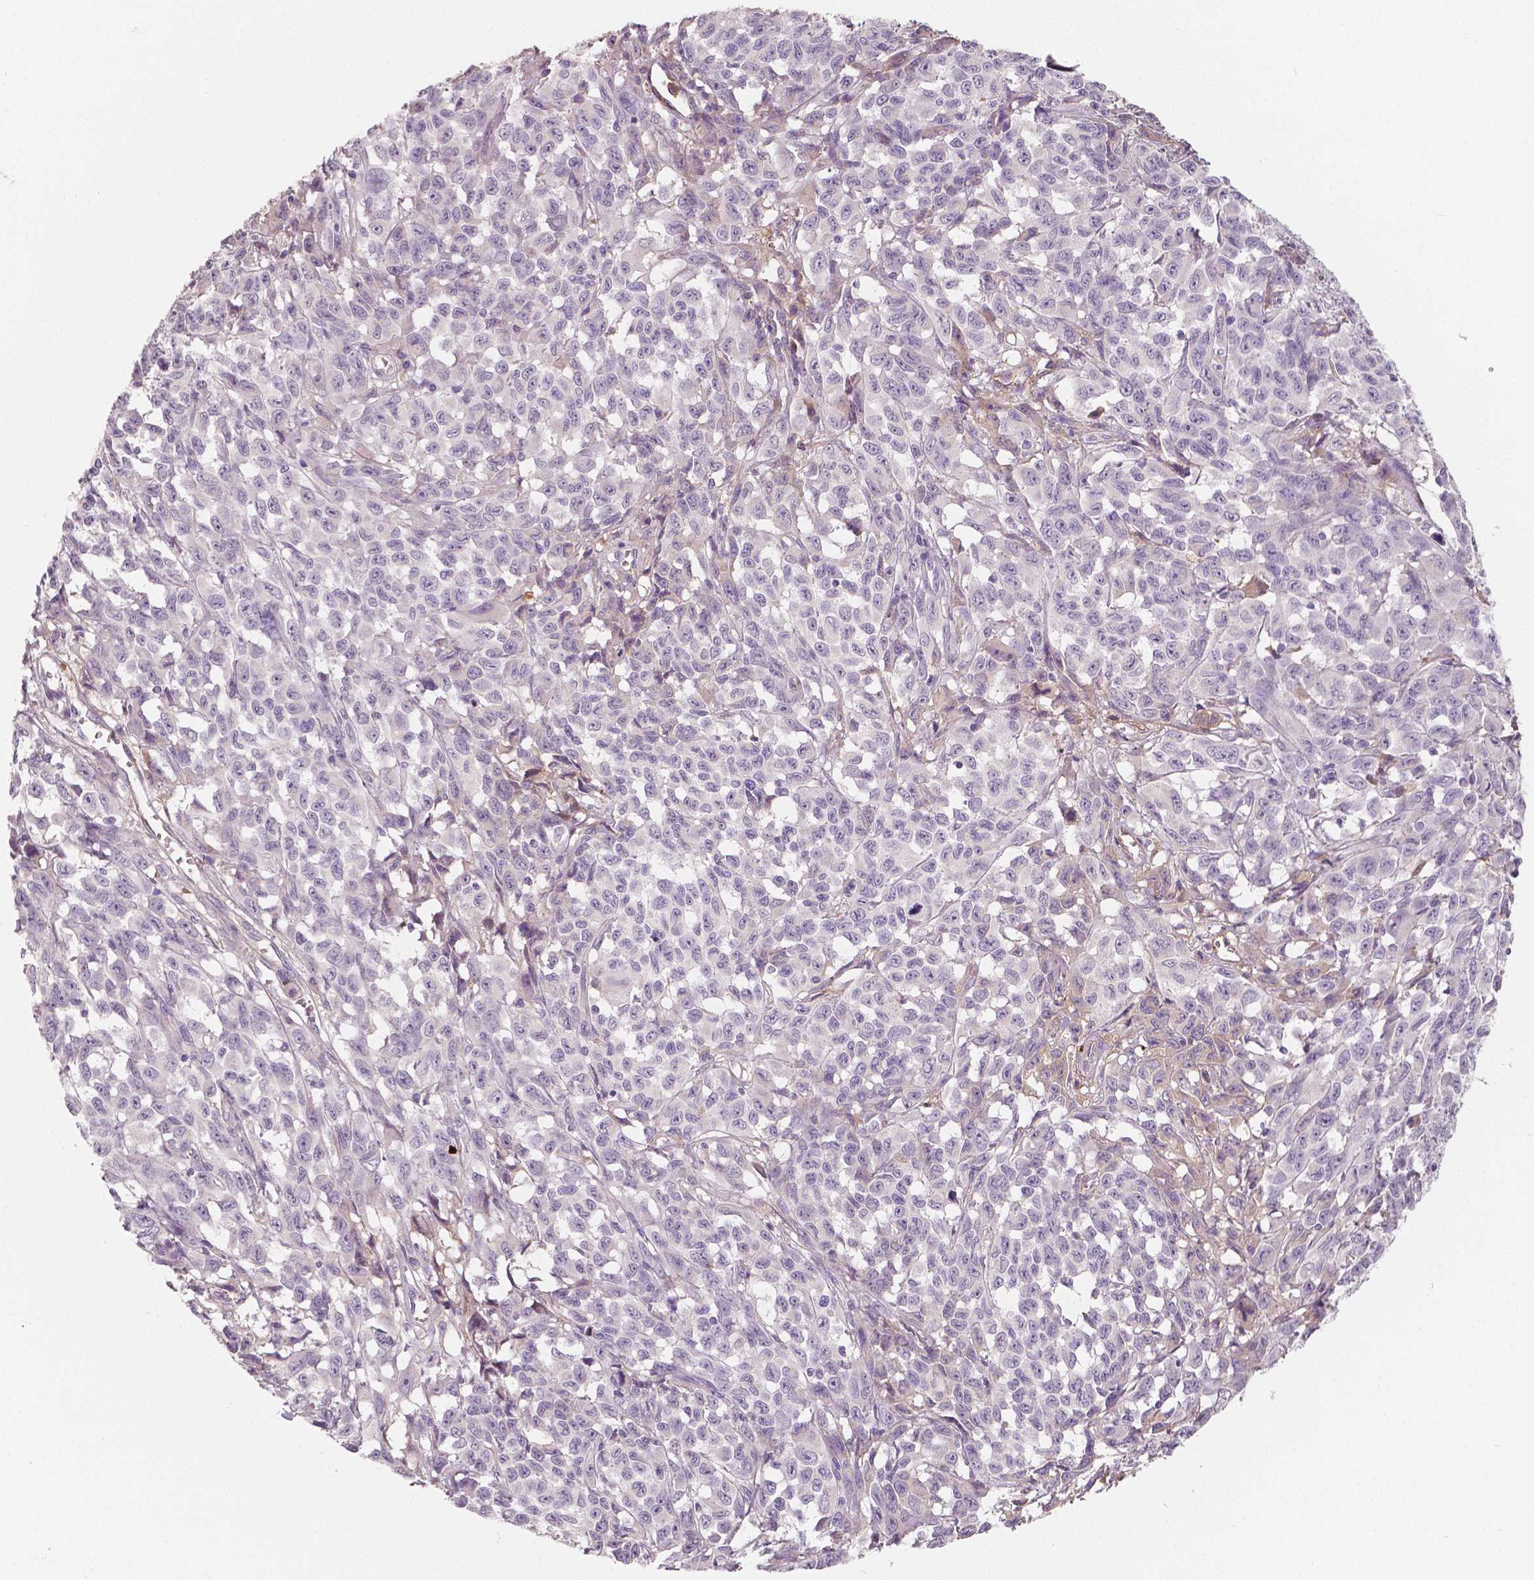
{"staining": {"intensity": "negative", "quantity": "none", "location": "none"}, "tissue": "melanoma", "cell_type": "Tumor cells", "image_type": "cancer", "snomed": [{"axis": "morphology", "description": "Malignant melanoma, NOS"}, {"axis": "topography", "description": "Vulva, labia, clitoris and Bartholin´s gland, NO"}], "caption": "Immunohistochemical staining of melanoma exhibits no significant staining in tumor cells.", "gene": "APOA4", "patient": {"sex": "female", "age": 75}}